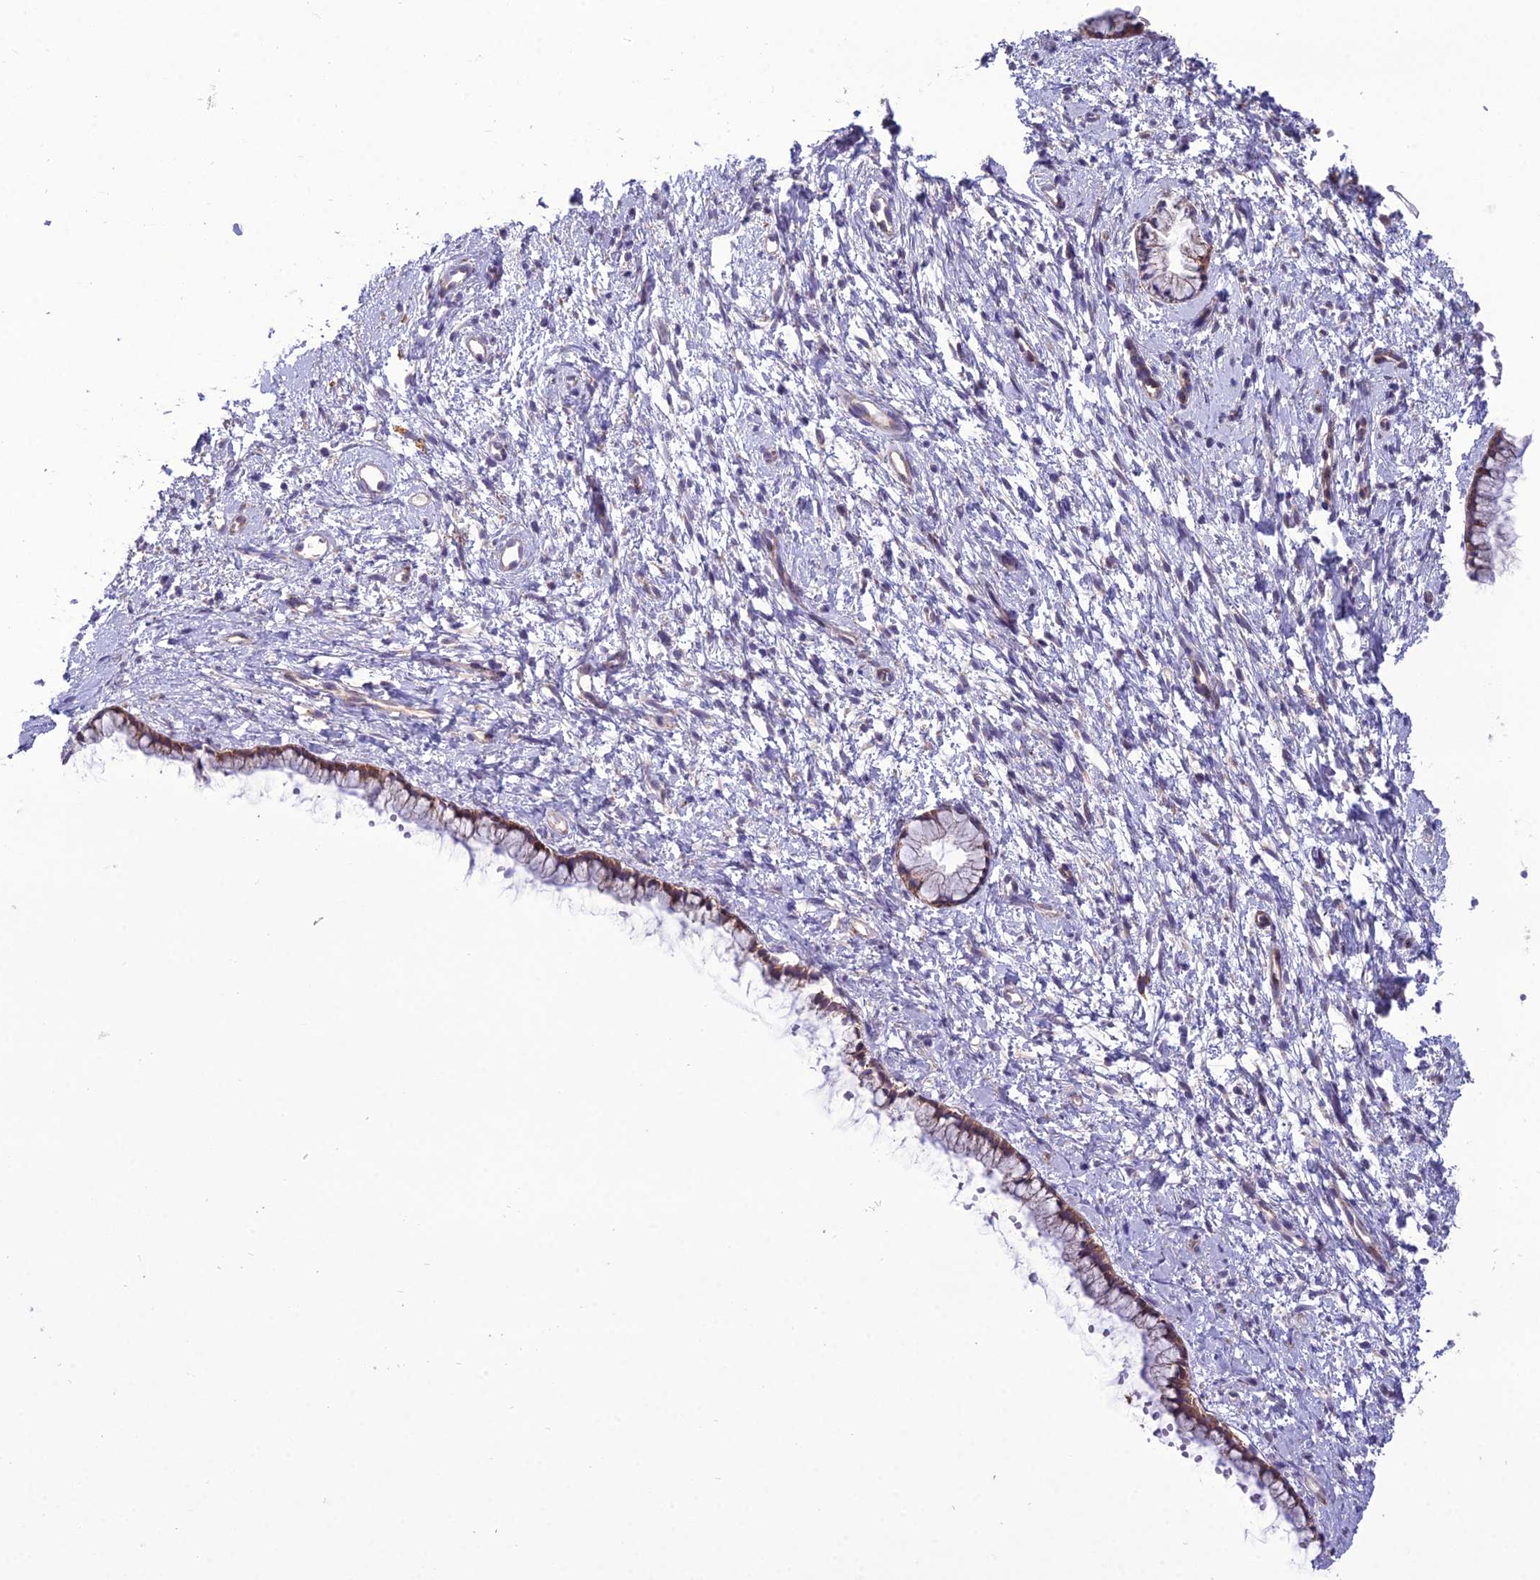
{"staining": {"intensity": "moderate", "quantity": ">75%", "location": "cytoplasmic/membranous"}, "tissue": "cervix", "cell_type": "Glandular cells", "image_type": "normal", "snomed": [{"axis": "morphology", "description": "Normal tissue, NOS"}, {"axis": "topography", "description": "Cervix"}], "caption": "High-magnification brightfield microscopy of benign cervix stained with DAB (3,3'-diaminobenzidine) (brown) and counterstained with hematoxylin (blue). glandular cells exhibit moderate cytoplasmic/membranous expression is identified in about>75% of cells.", "gene": "NODAL", "patient": {"sex": "female", "age": 57}}